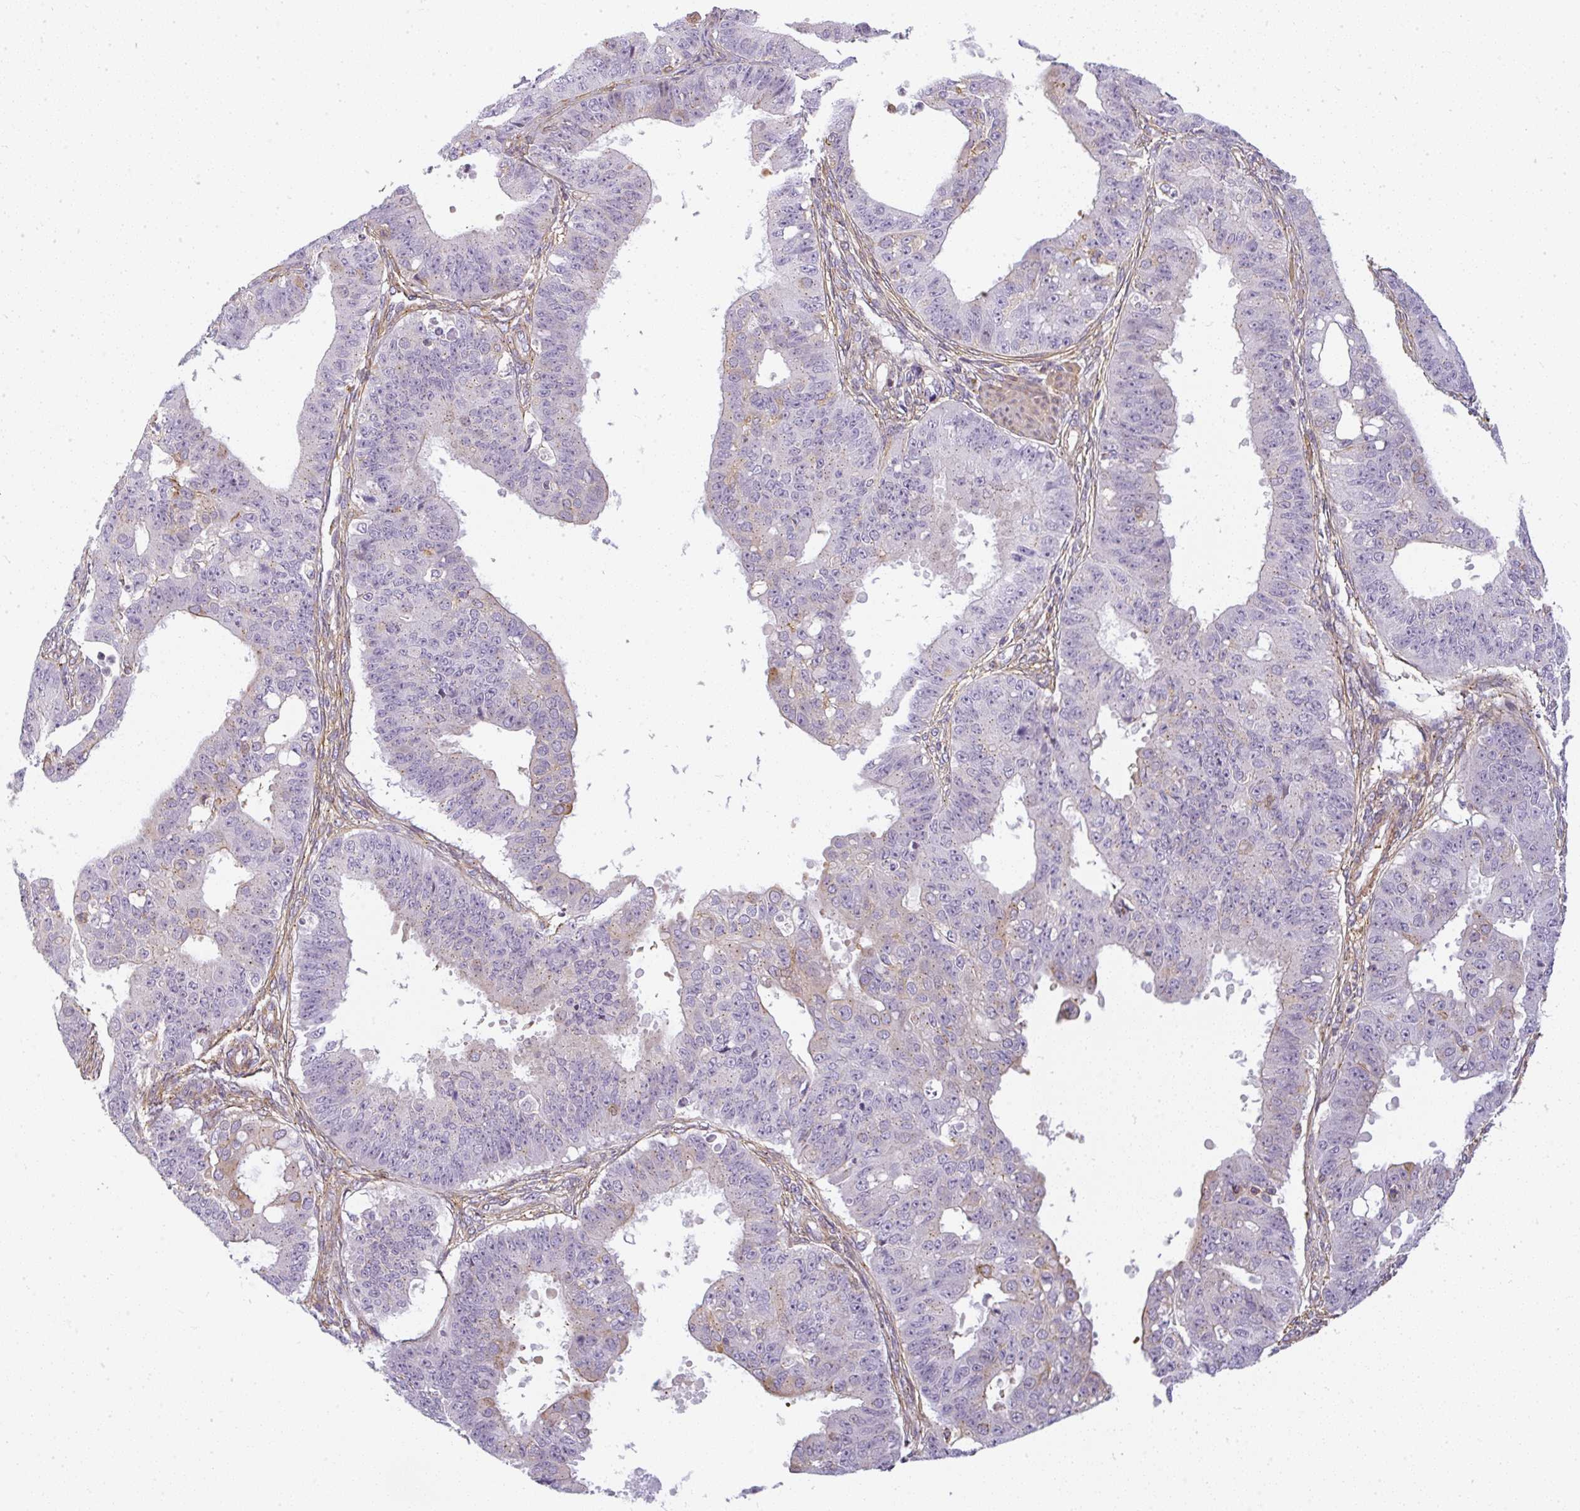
{"staining": {"intensity": "weak", "quantity": "<25%", "location": "cytoplasmic/membranous"}, "tissue": "ovarian cancer", "cell_type": "Tumor cells", "image_type": "cancer", "snomed": [{"axis": "morphology", "description": "Carcinoma, endometroid"}, {"axis": "topography", "description": "Appendix"}, {"axis": "topography", "description": "Ovary"}], "caption": "This is an IHC micrograph of human ovarian cancer. There is no expression in tumor cells.", "gene": "SULF1", "patient": {"sex": "female", "age": 42}}